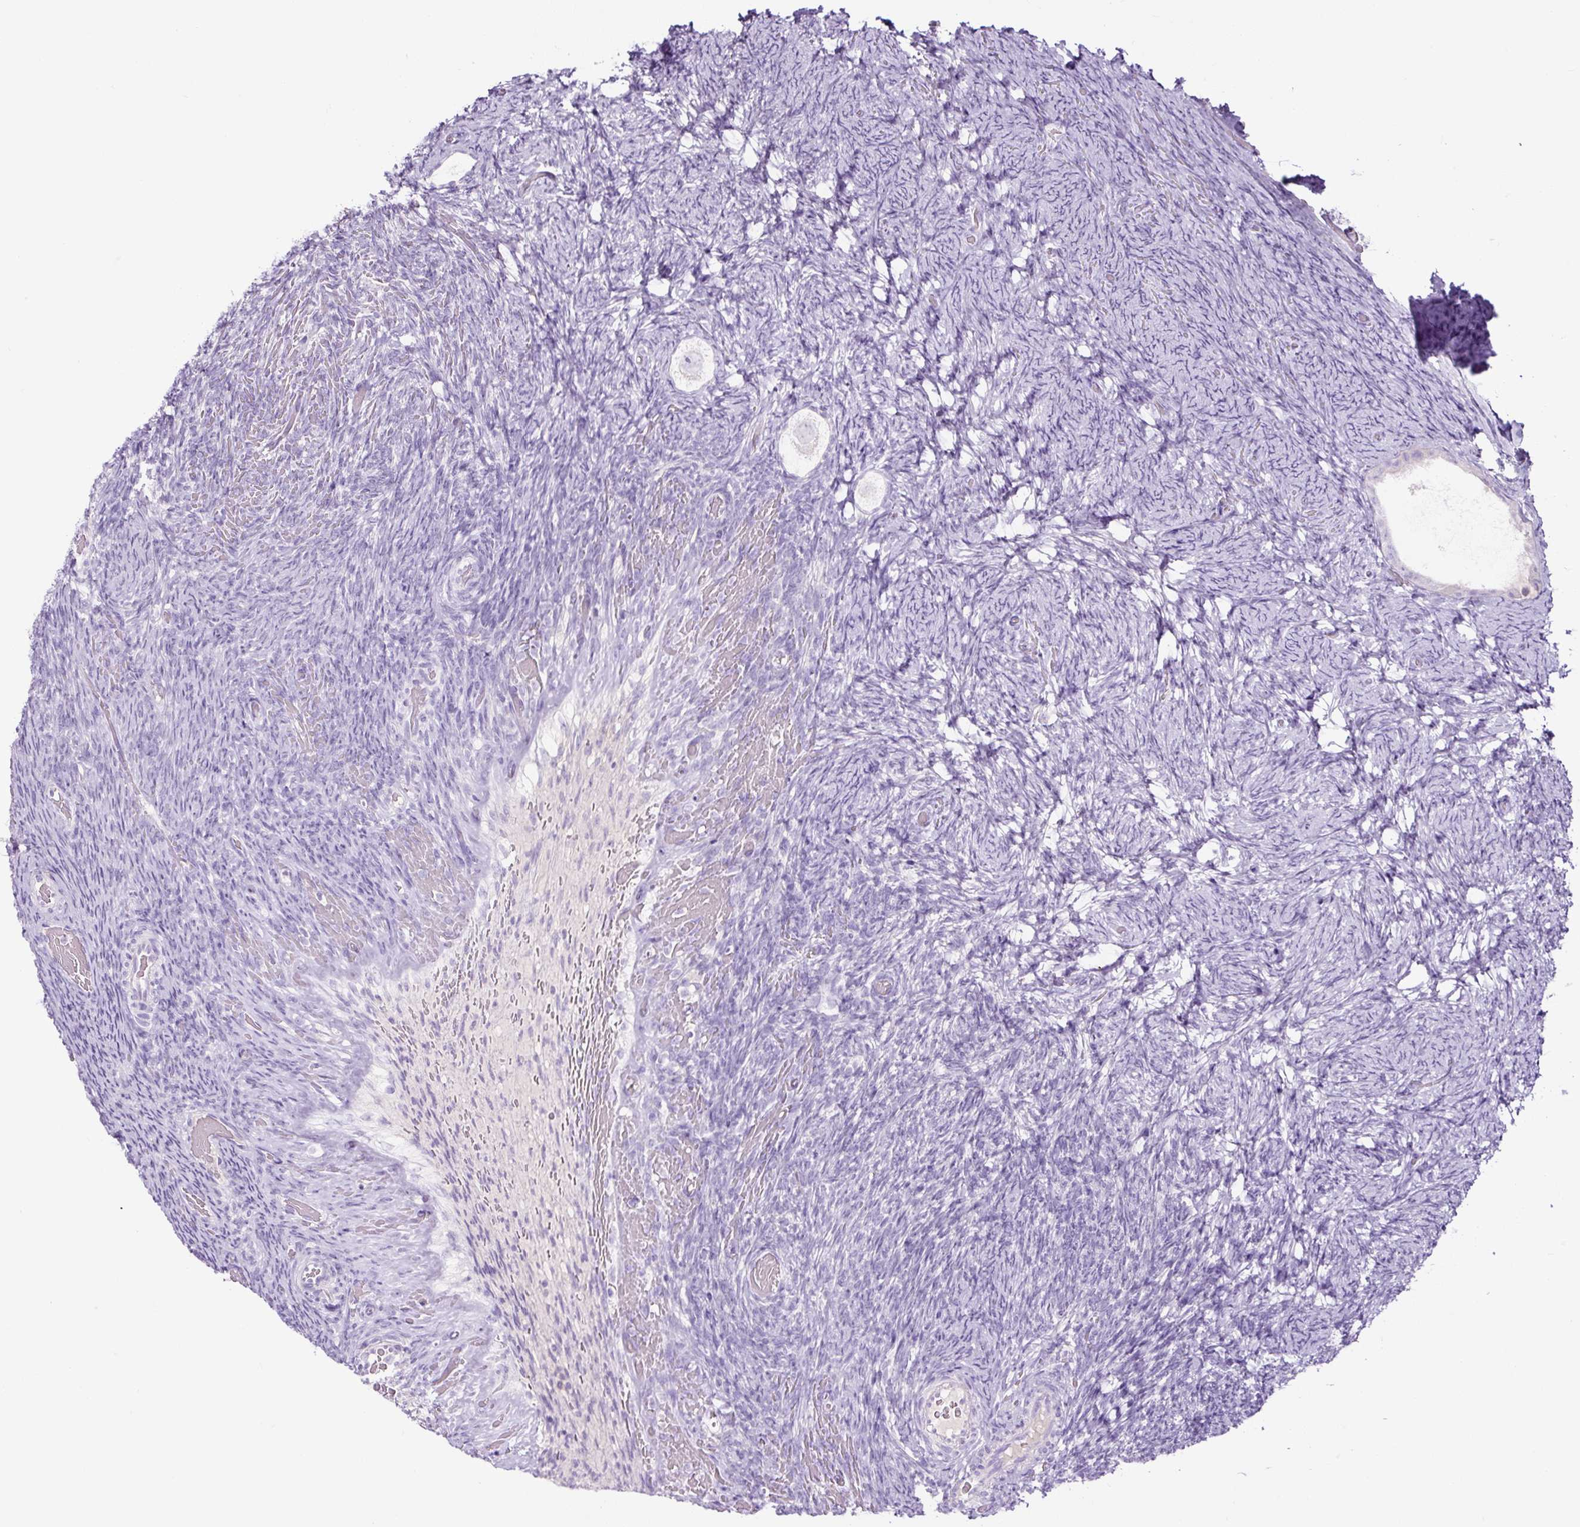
{"staining": {"intensity": "negative", "quantity": "none", "location": "none"}, "tissue": "ovary", "cell_type": "Follicle cells", "image_type": "normal", "snomed": [{"axis": "morphology", "description": "Normal tissue, NOS"}, {"axis": "topography", "description": "Ovary"}], "caption": "Follicle cells show no significant expression in normal ovary. Brightfield microscopy of immunohistochemistry stained with DAB (3,3'-diaminobenzidine) (brown) and hematoxylin (blue), captured at high magnification.", "gene": "RNF212B", "patient": {"sex": "female", "age": 34}}